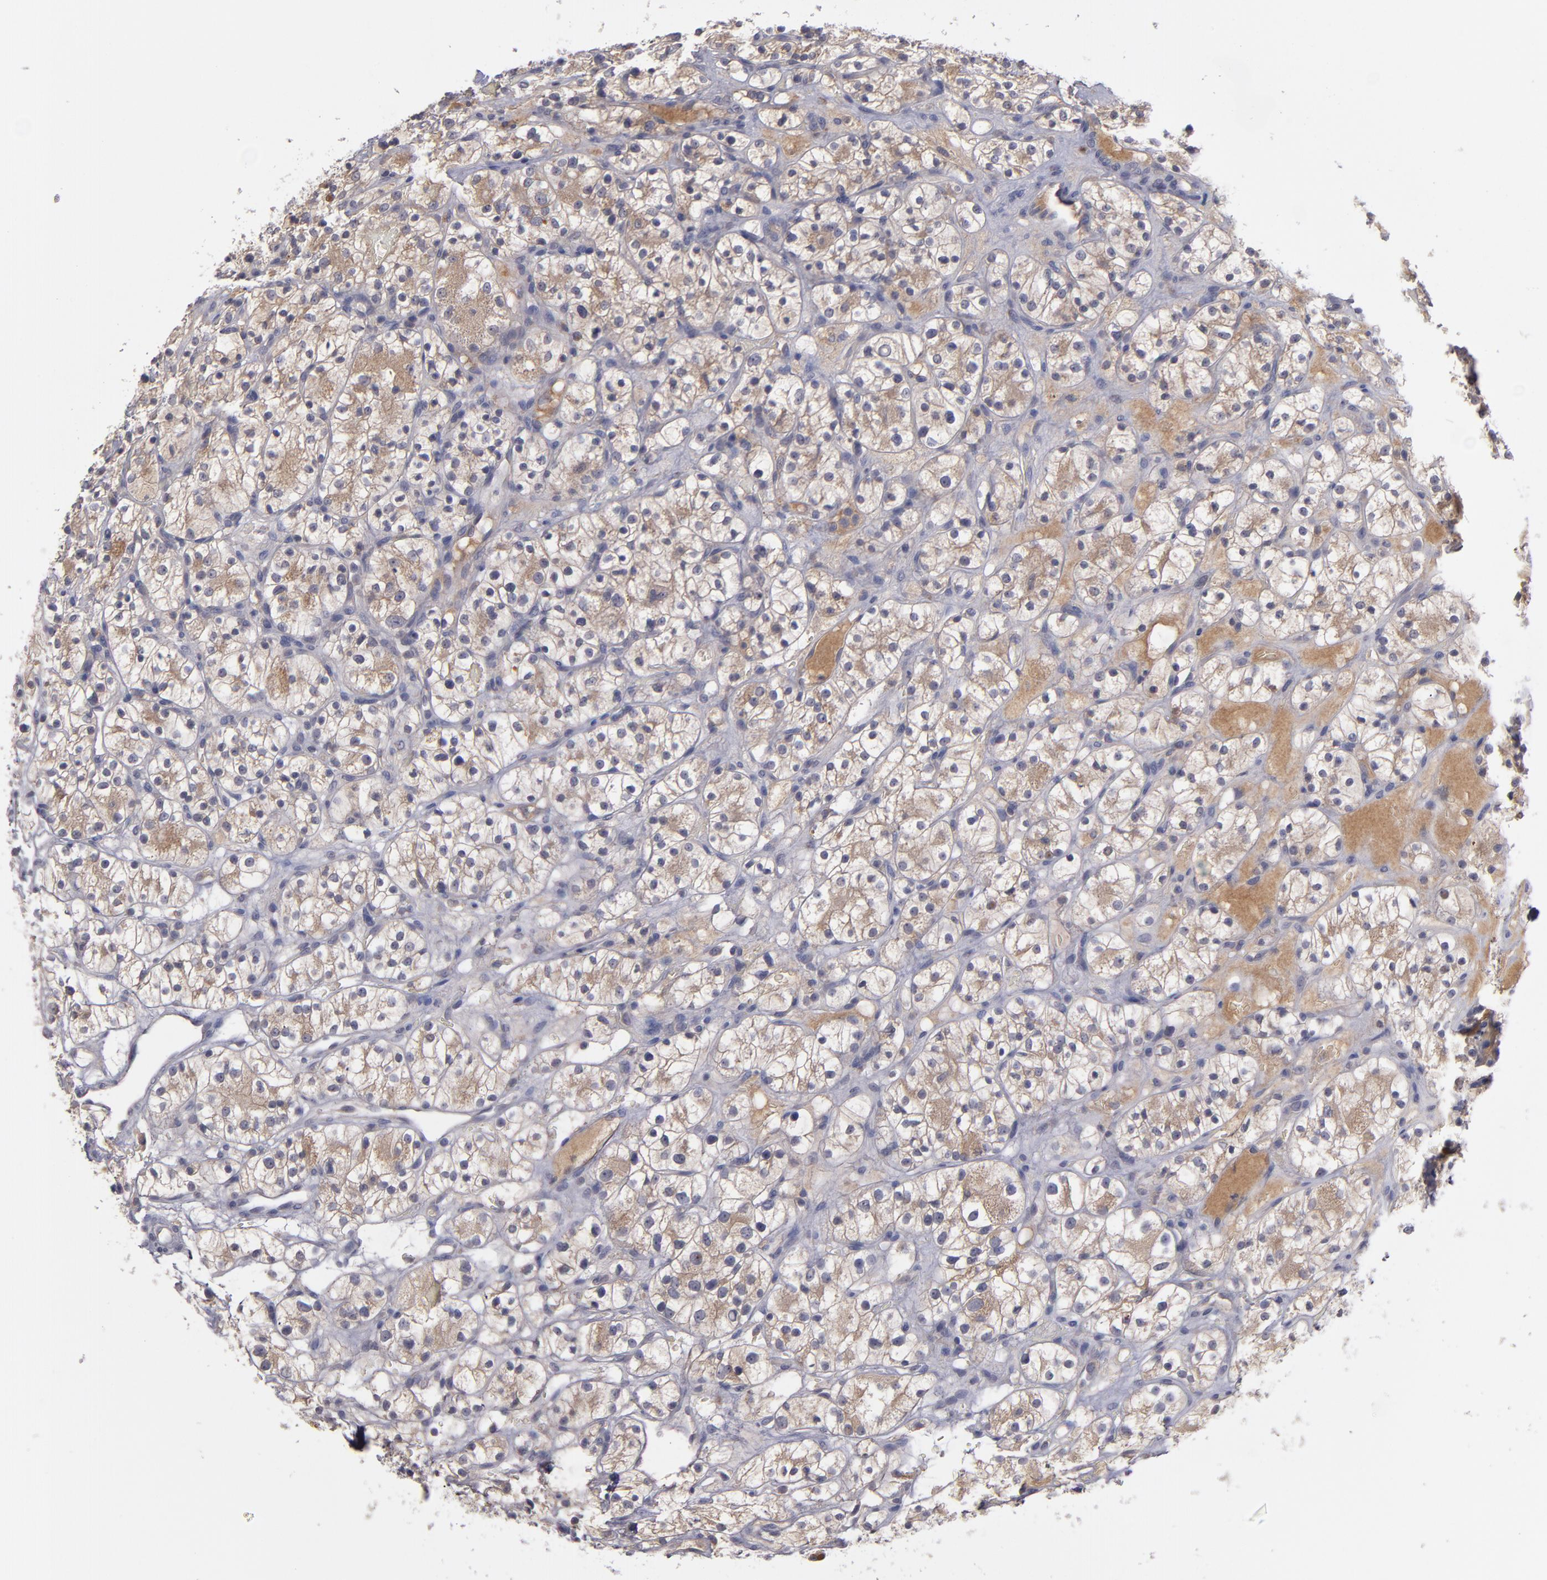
{"staining": {"intensity": "weak", "quantity": ">75%", "location": "cytoplasmic/membranous"}, "tissue": "renal cancer", "cell_type": "Tumor cells", "image_type": "cancer", "snomed": [{"axis": "morphology", "description": "Adenocarcinoma, NOS"}, {"axis": "topography", "description": "Kidney"}], "caption": "Tumor cells reveal low levels of weak cytoplasmic/membranous staining in about >75% of cells in renal cancer. Using DAB (brown) and hematoxylin (blue) stains, captured at high magnification using brightfield microscopy.", "gene": "MMP11", "patient": {"sex": "female", "age": 60}}